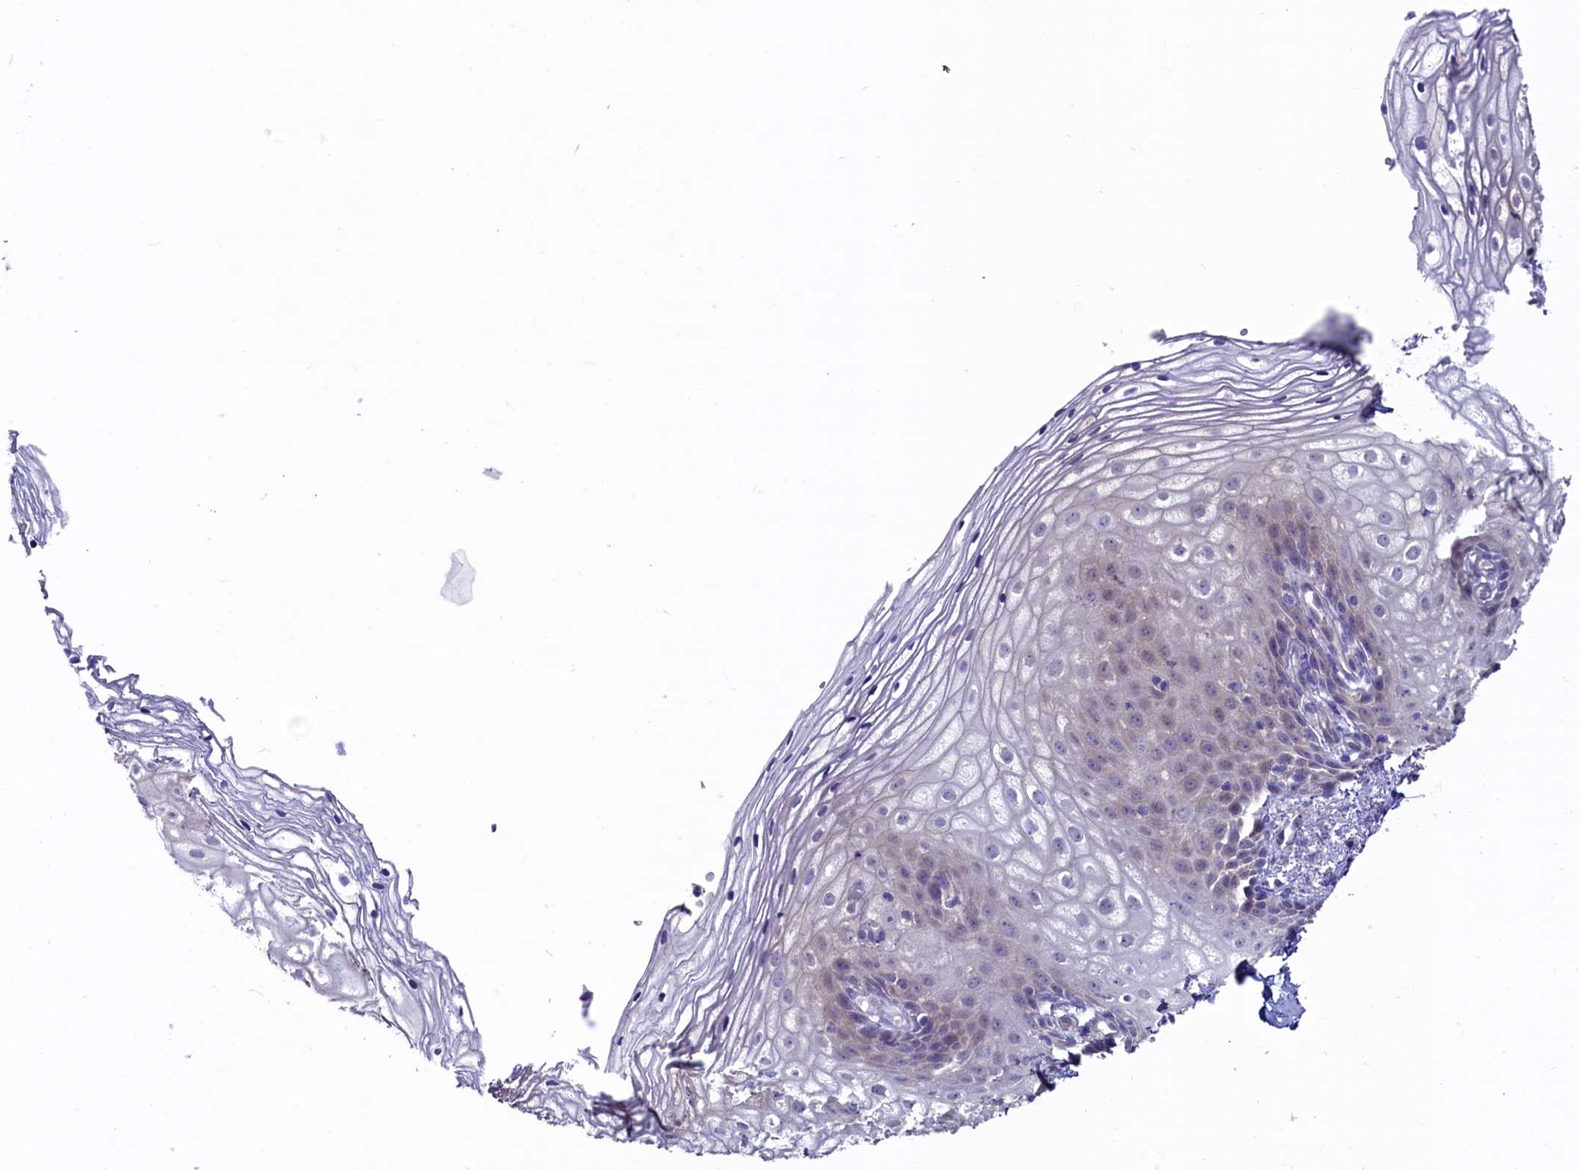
{"staining": {"intensity": "negative", "quantity": "none", "location": "none"}, "tissue": "vagina", "cell_type": "Squamous epithelial cells", "image_type": "normal", "snomed": [{"axis": "morphology", "description": "Normal tissue, NOS"}, {"axis": "topography", "description": "Vagina"}], "caption": "The micrograph displays no staining of squamous epithelial cells in unremarkable vagina. (Immunohistochemistry (ihc), brightfield microscopy, high magnification).", "gene": "CIAPIN1", "patient": {"sex": "female", "age": 60}}